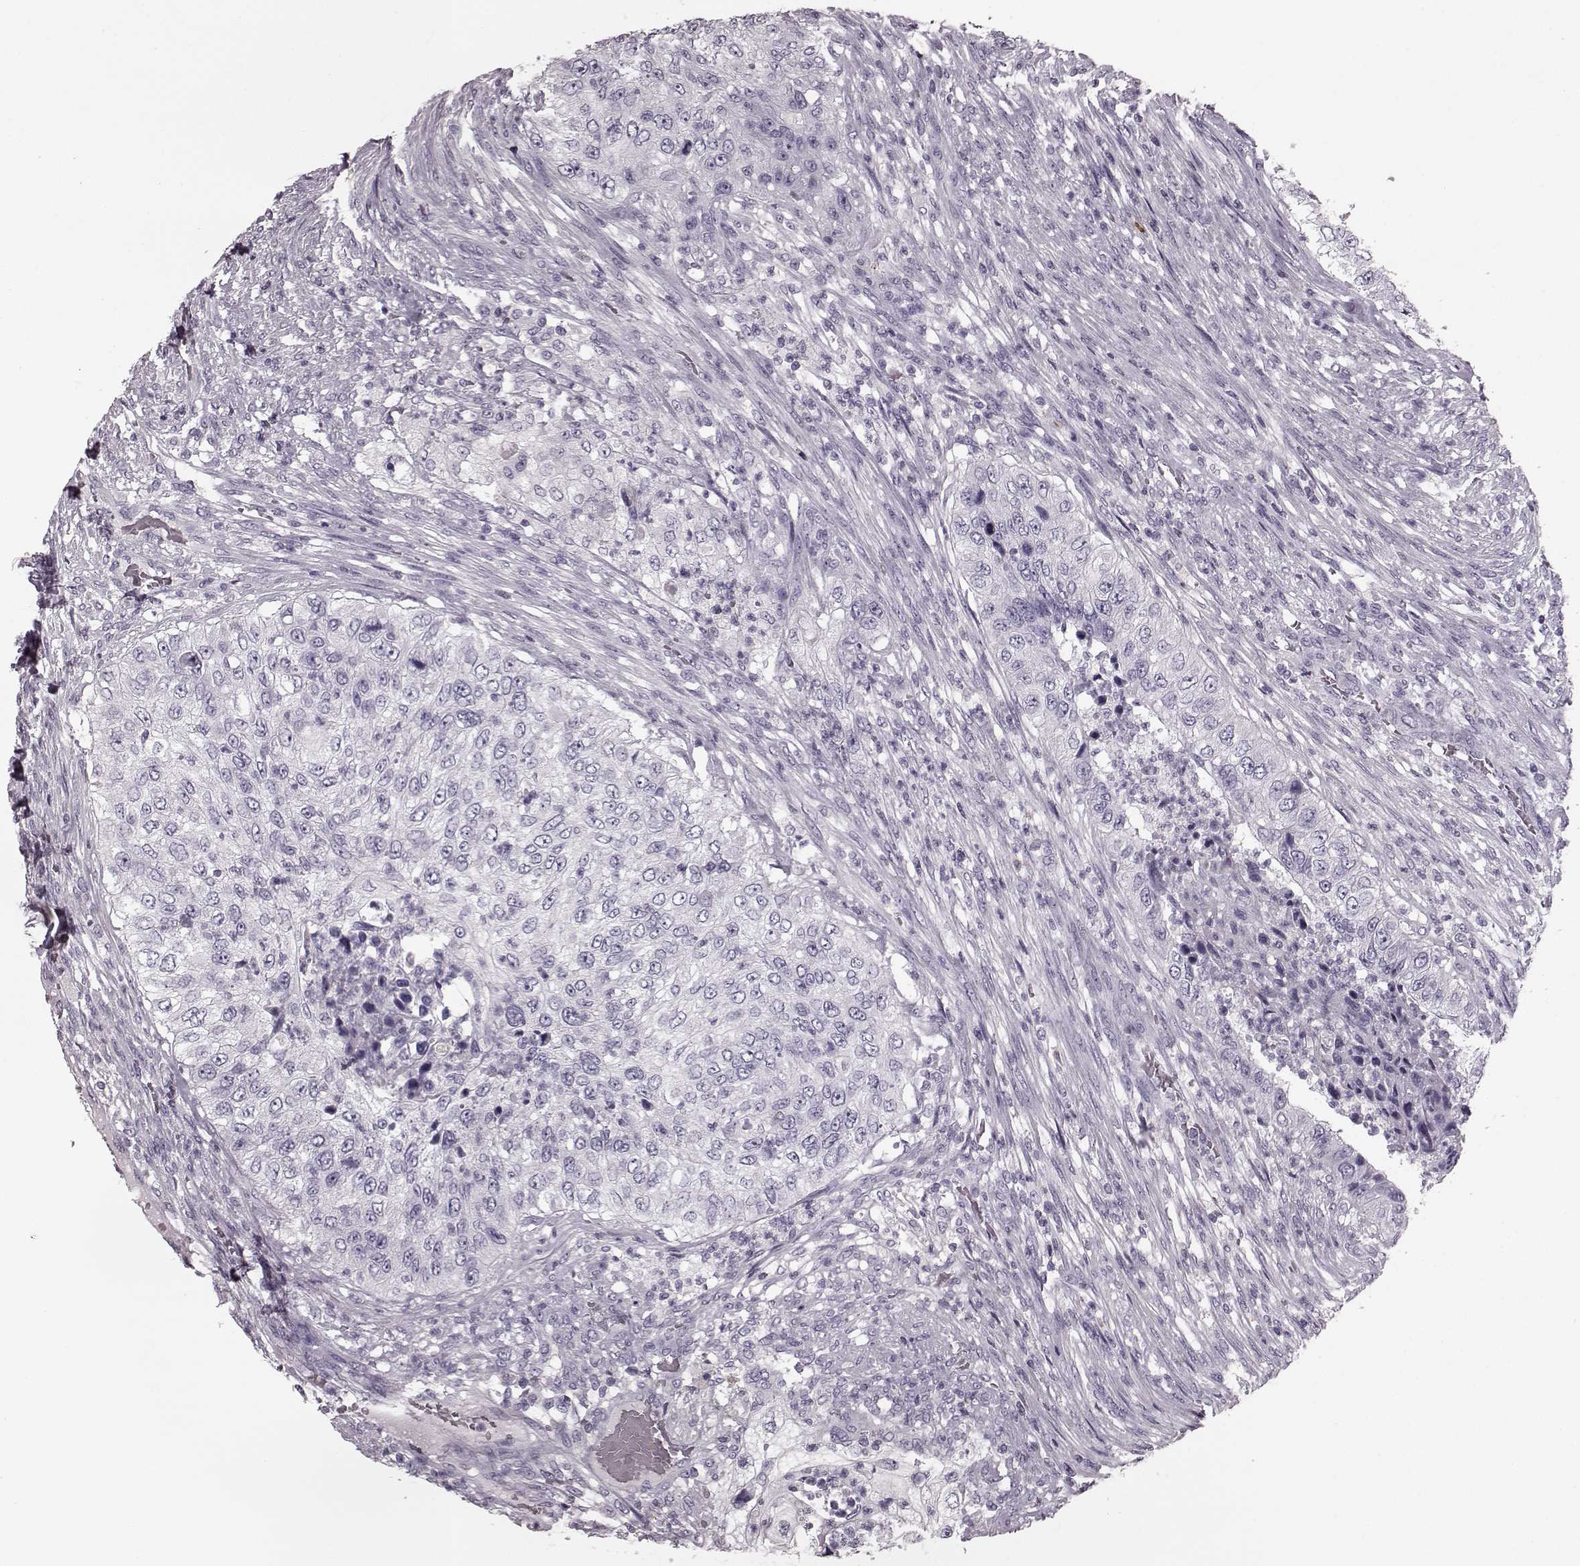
{"staining": {"intensity": "negative", "quantity": "none", "location": "none"}, "tissue": "urothelial cancer", "cell_type": "Tumor cells", "image_type": "cancer", "snomed": [{"axis": "morphology", "description": "Urothelial carcinoma, High grade"}, {"axis": "topography", "description": "Urinary bladder"}], "caption": "This is an IHC photomicrograph of human high-grade urothelial carcinoma. There is no staining in tumor cells.", "gene": "CST7", "patient": {"sex": "female", "age": 60}}